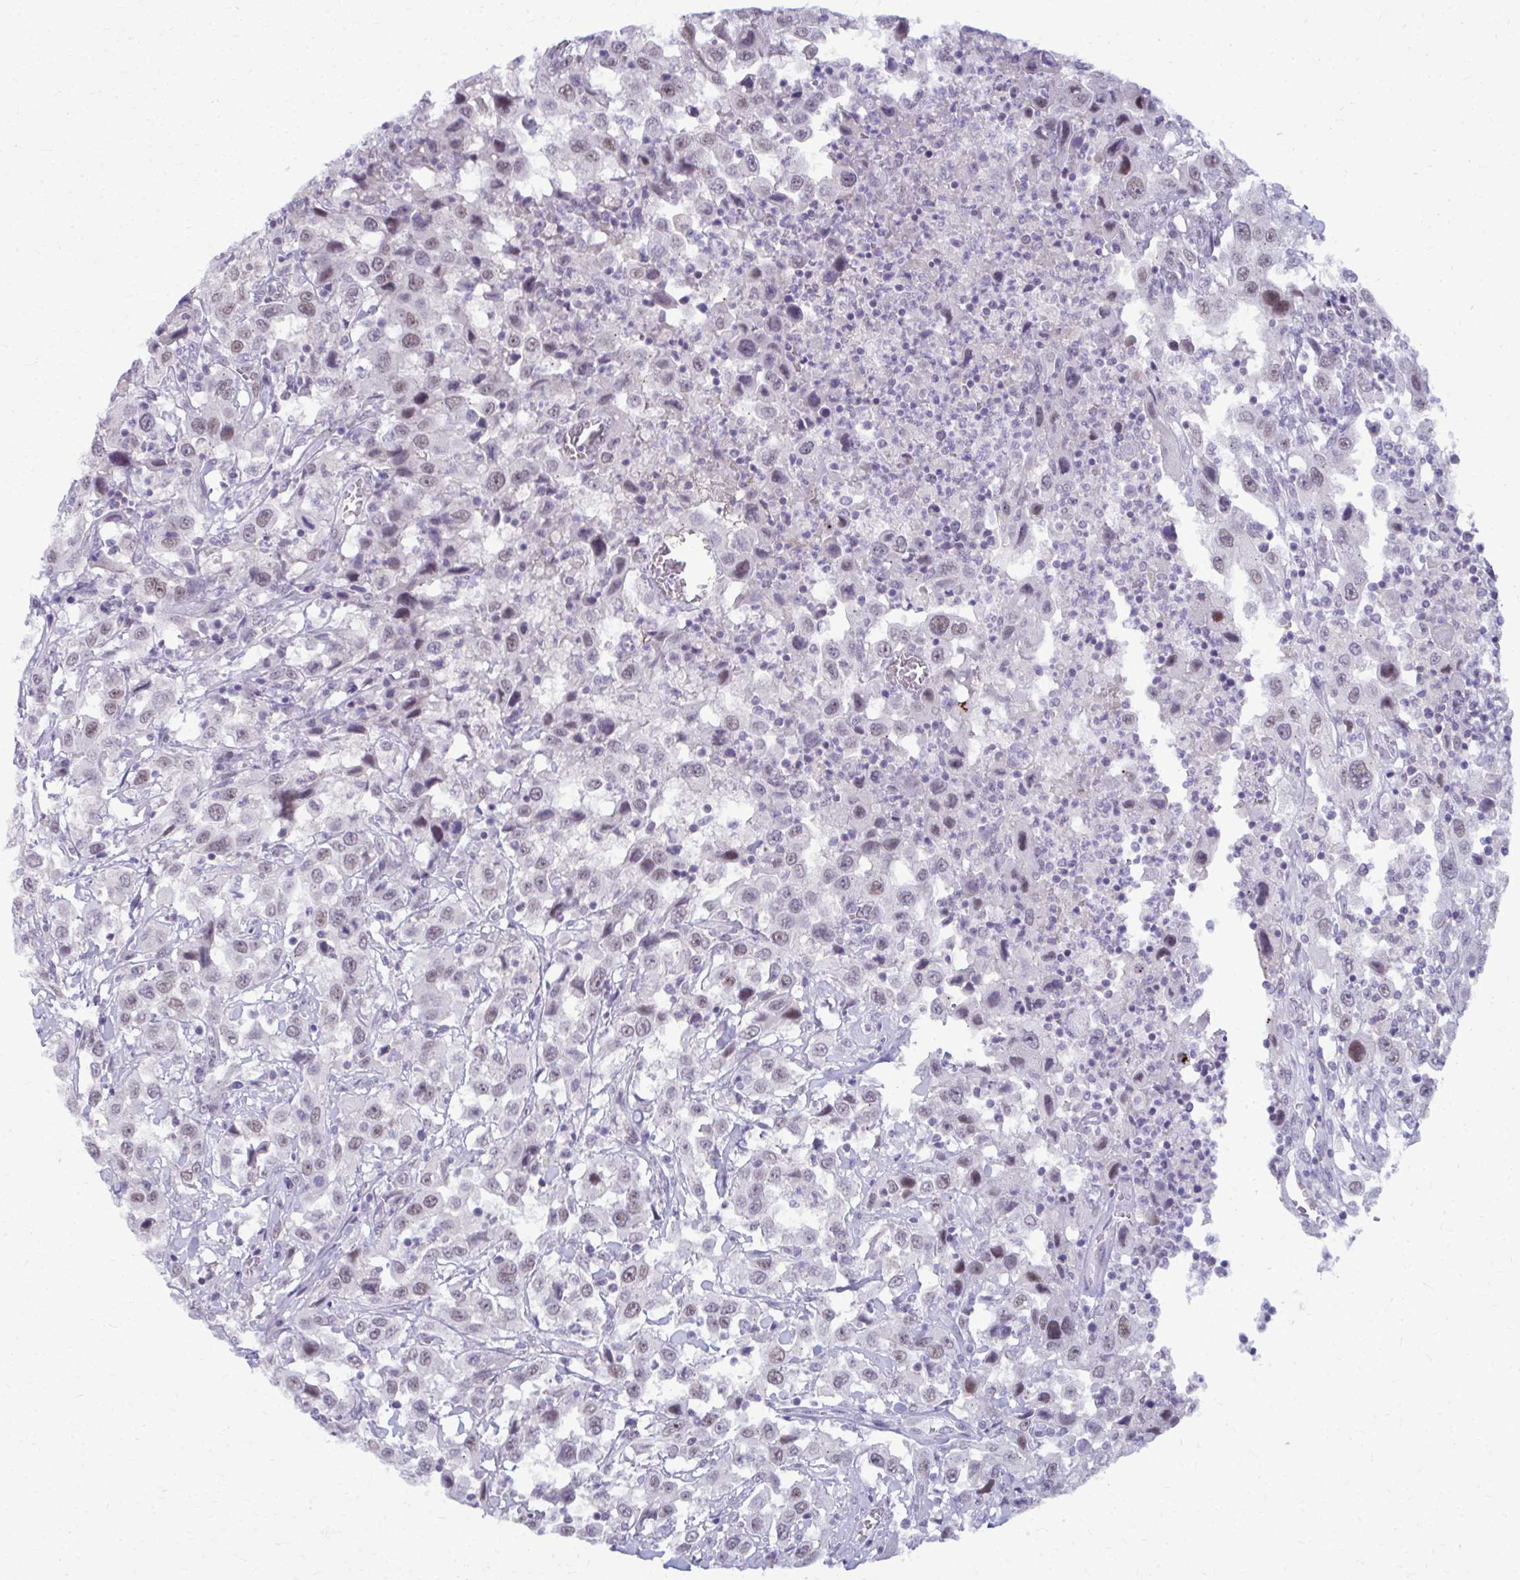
{"staining": {"intensity": "weak", "quantity": "<25%", "location": "nuclear"}, "tissue": "urothelial cancer", "cell_type": "Tumor cells", "image_type": "cancer", "snomed": [{"axis": "morphology", "description": "Urothelial carcinoma, High grade"}, {"axis": "topography", "description": "Urinary bladder"}], "caption": "Photomicrograph shows no significant protein positivity in tumor cells of urothelial cancer.", "gene": "MAF1", "patient": {"sex": "male", "age": 61}}